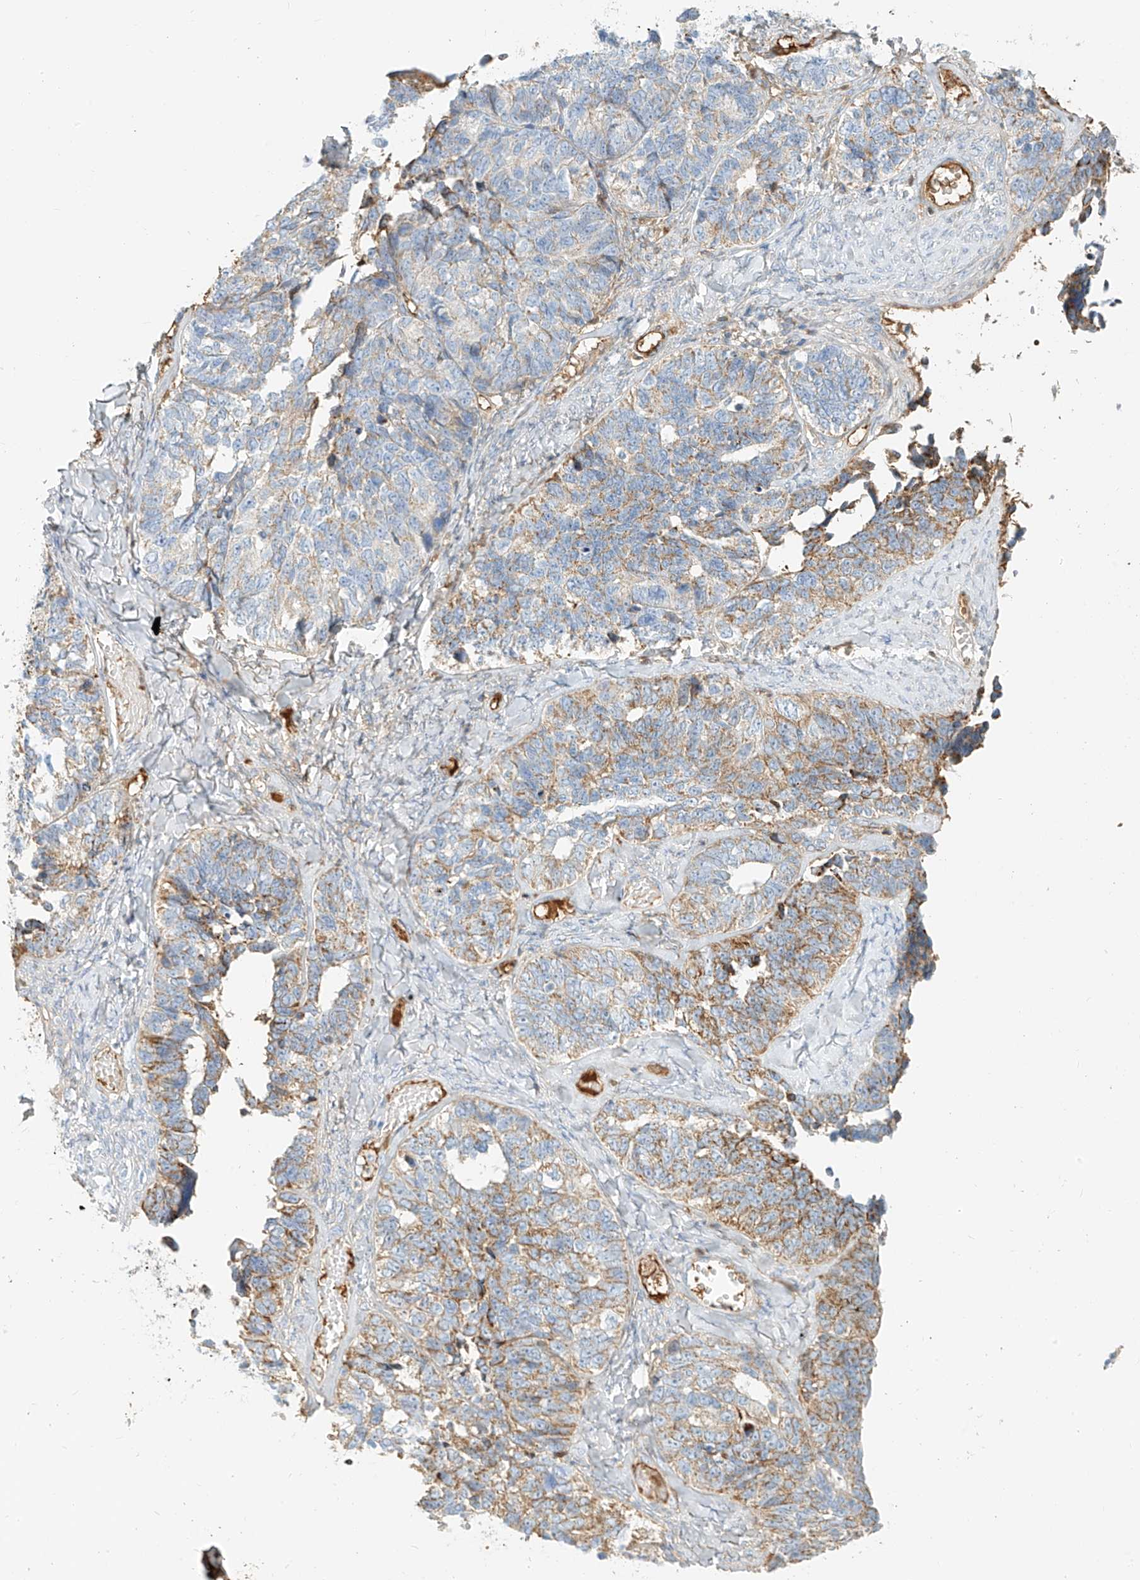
{"staining": {"intensity": "moderate", "quantity": "25%-75%", "location": "cytoplasmic/membranous"}, "tissue": "ovarian cancer", "cell_type": "Tumor cells", "image_type": "cancer", "snomed": [{"axis": "morphology", "description": "Cystadenocarcinoma, serous, NOS"}, {"axis": "topography", "description": "Ovary"}], "caption": "The histopathology image displays immunohistochemical staining of ovarian serous cystadenocarcinoma. There is moderate cytoplasmic/membranous expression is identified in approximately 25%-75% of tumor cells.", "gene": "OCSTAMP", "patient": {"sex": "female", "age": 79}}